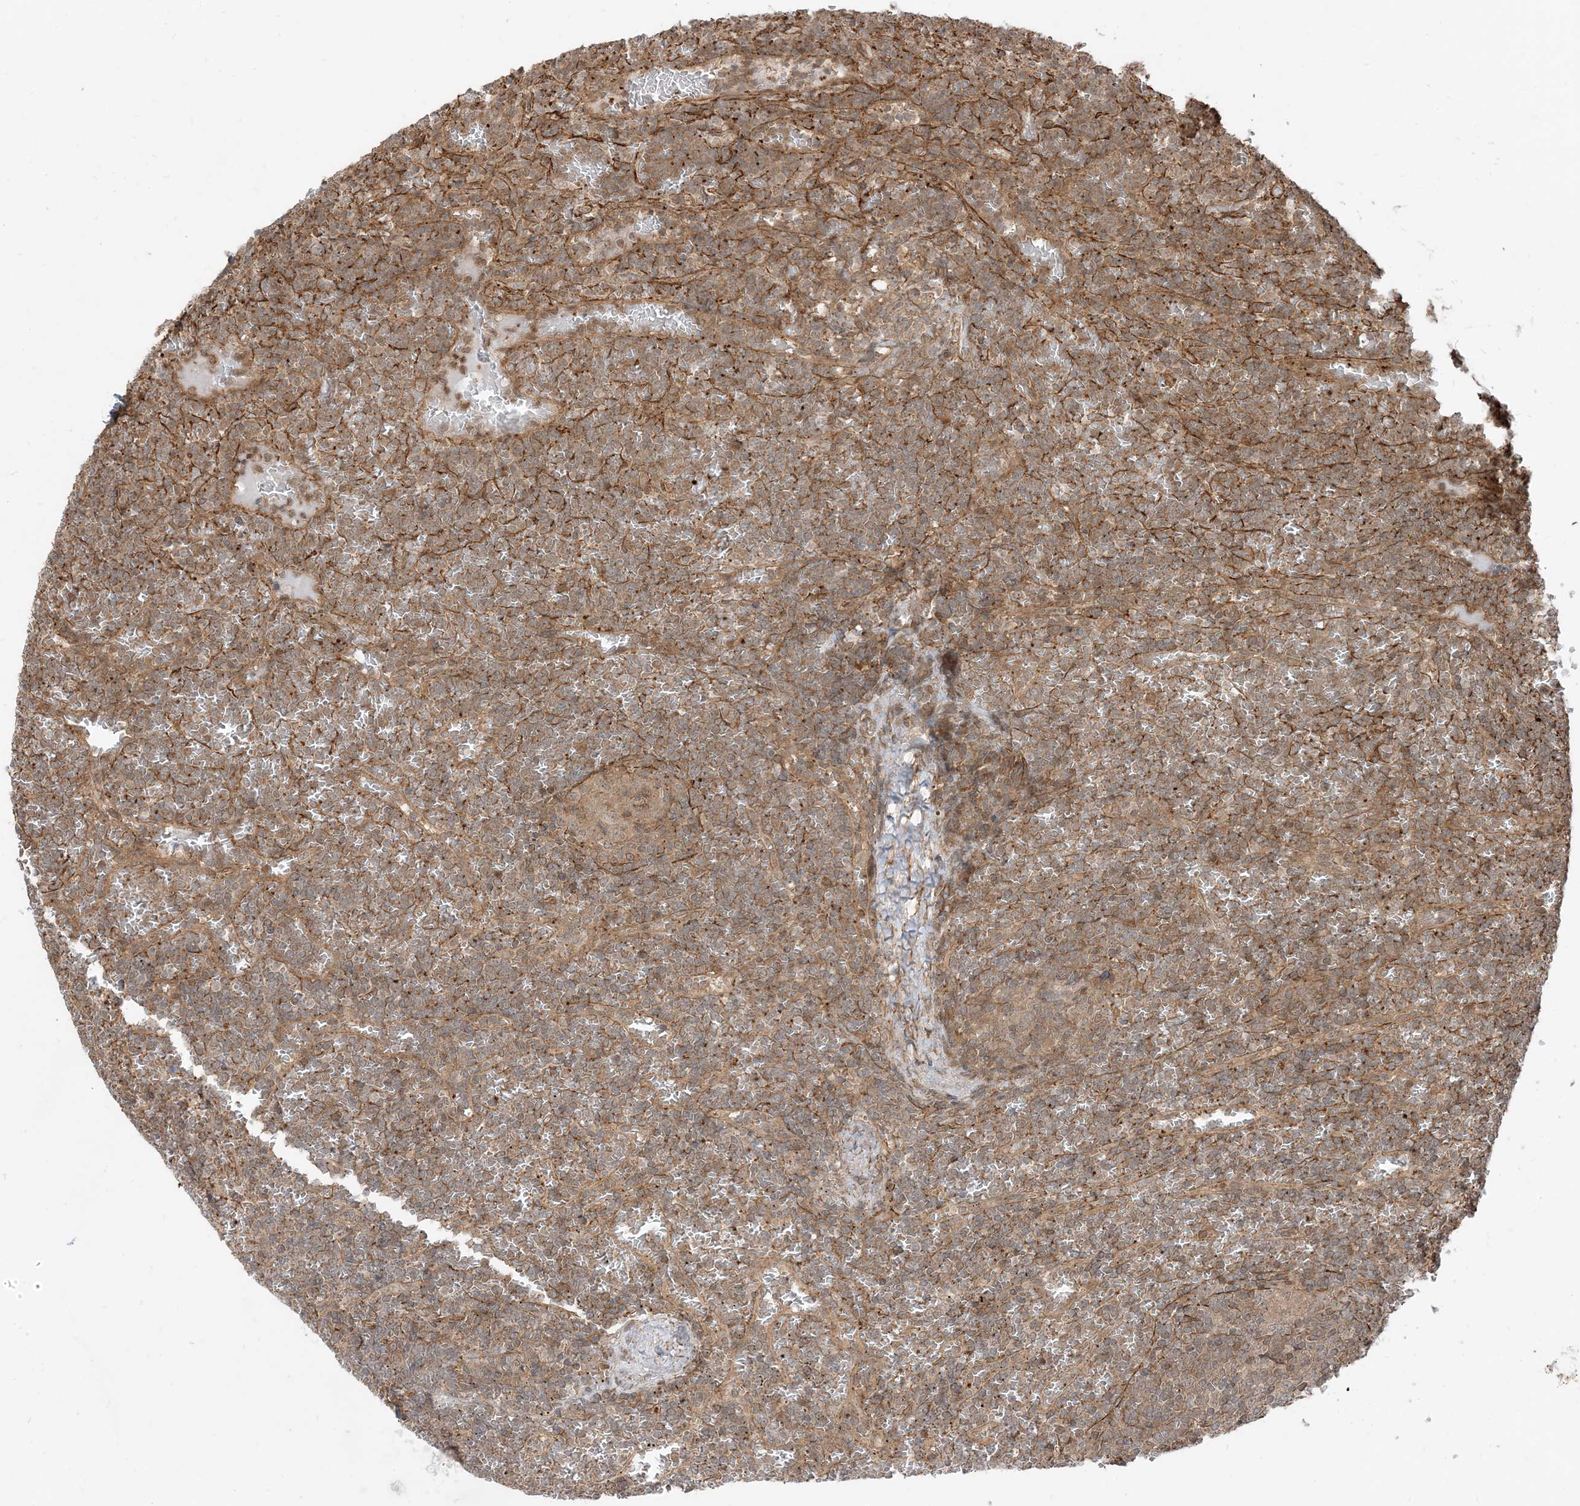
{"staining": {"intensity": "moderate", "quantity": ">75%", "location": "cytoplasmic/membranous"}, "tissue": "lymphoma", "cell_type": "Tumor cells", "image_type": "cancer", "snomed": [{"axis": "morphology", "description": "Malignant lymphoma, non-Hodgkin's type, Low grade"}, {"axis": "topography", "description": "Spleen"}], "caption": "Lymphoma stained for a protein shows moderate cytoplasmic/membranous positivity in tumor cells. (Brightfield microscopy of DAB IHC at high magnification).", "gene": "TBCC", "patient": {"sex": "female", "age": 19}}